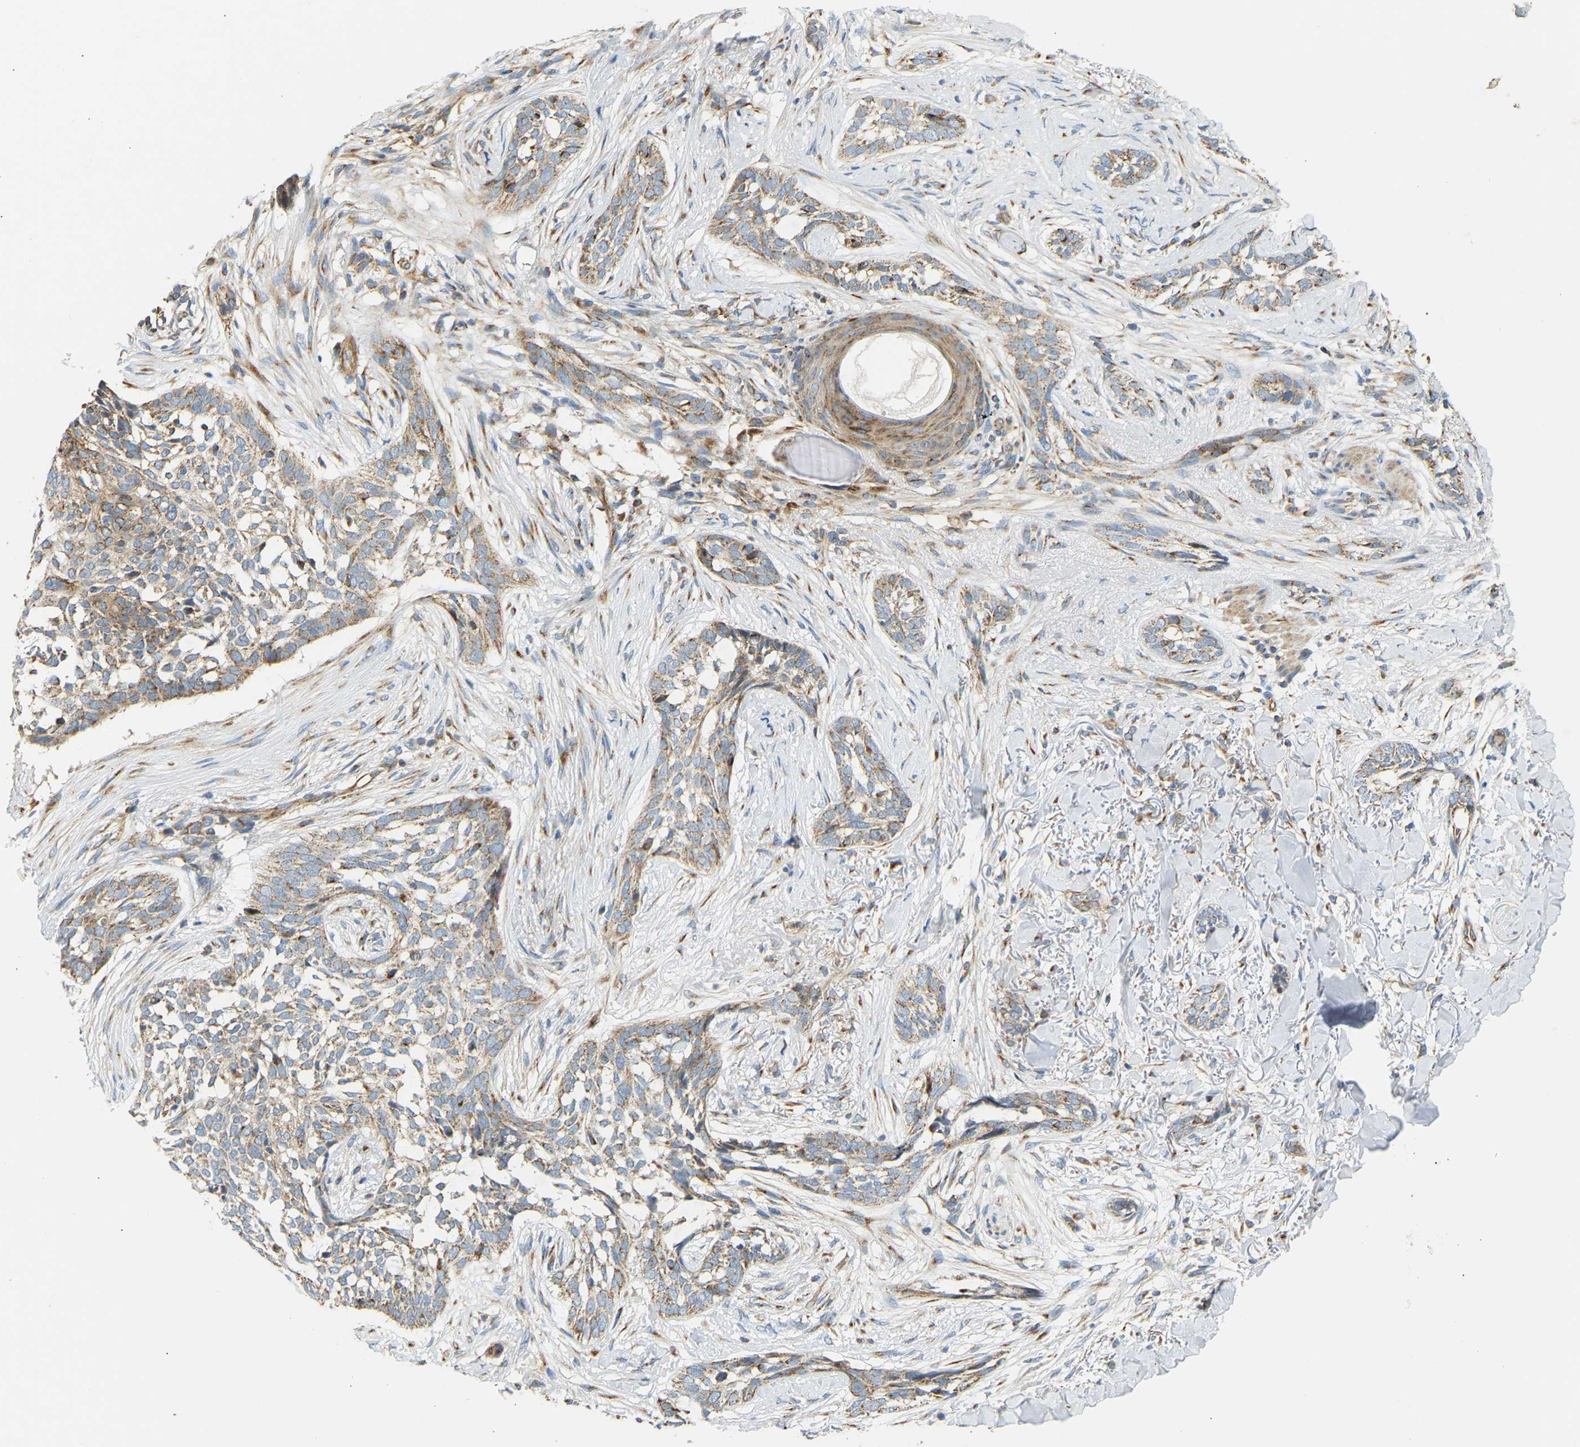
{"staining": {"intensity": "moderate", "quantity": ">75%", "location": "cytoplasmic/membranous"}, "tissue": "skin cancer", "cell_type": "Tumor cells", "image_type": "cancer", "snomed": [{"axis": "morphology", "description": "Basal cell carcinoma"}, {"axis": "topography", "description": "Skin"}], "caption": "Immunohistochemistry photomicrograph of human basal cell carcinoma (skin) stained for a protein (brown), which displays medium levels of moderate cytoplasmic/membranous expression in about >75% of tumor cells.", "gene": "YIPF2", "patient": {"sex": "female", "age": 88}}